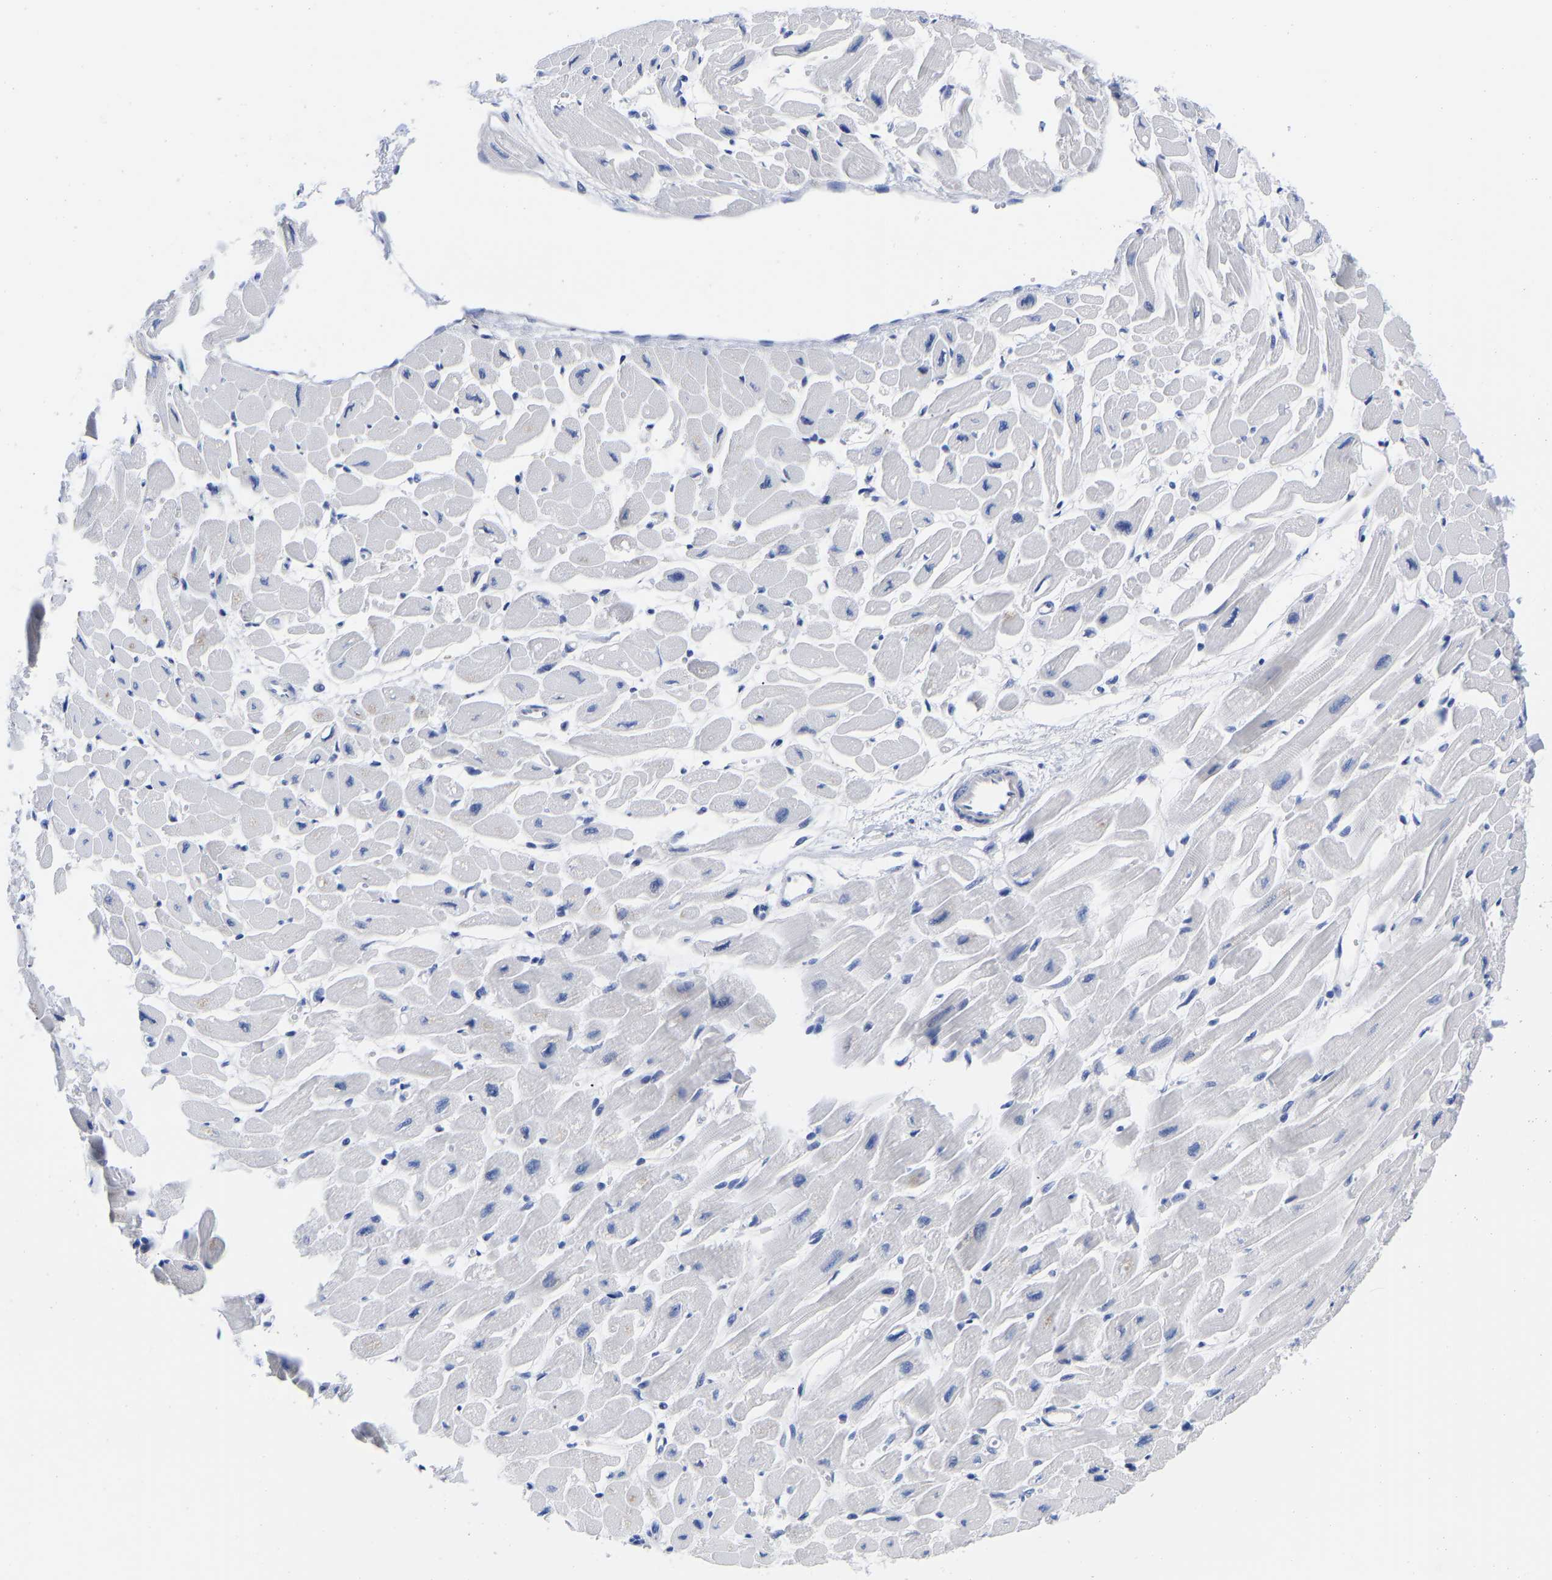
{"staining": {"intensity": "negative", "quantity": "none", "location": "none"}, "tissue": "heart muscle", "cell_type": "Cardiomyocytes", "image_type": "normal", "snomed": [{"axis": "morphology", "description": "Normal tissue, NOS"}, {"axis": "topography", "description": "Heart"}], "caption": "Immunohistochemistry micrograph of unremarkable heart muscle: human heart muscle stained with DAB (3,3'-diaminobenzidine) displays no significant protein positivity in cardiomyocytes.", "gene": "GPA33", "patient": {"sex": "female", "age": 54}}